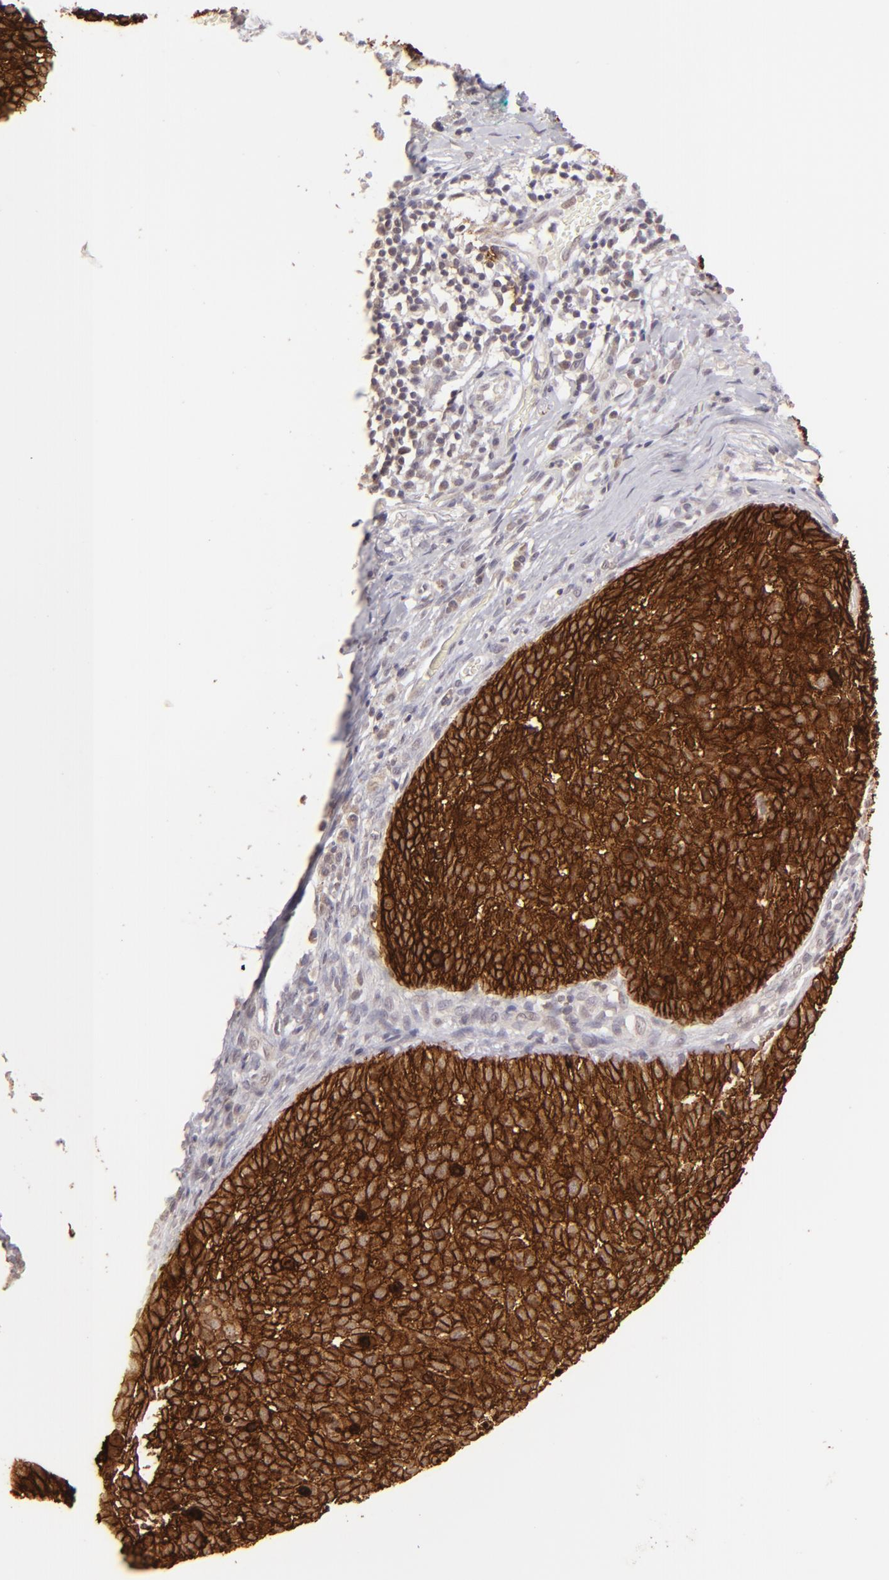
{"staining": {"intensity": "strong", "quantity": ">75%", "location": "cytoplasmic/membranous"}, "tissue": "skin cancer", "cell_type": "Tumor cells", "image_type": "cancer", "snomed": [{"axis": "morphology", "description": "Basal cell carcinoma"}, {"axis": "topography", "description": "Skin"}], "caption": "IHC (DAB) staining of skin basal cell carcinoma exhibits strong cytoplasmic/membranous protein positivity in approximately >75% of tumor cells.", "gene": "CLDN1", "patient": {"sex": "male", "age": 63}}